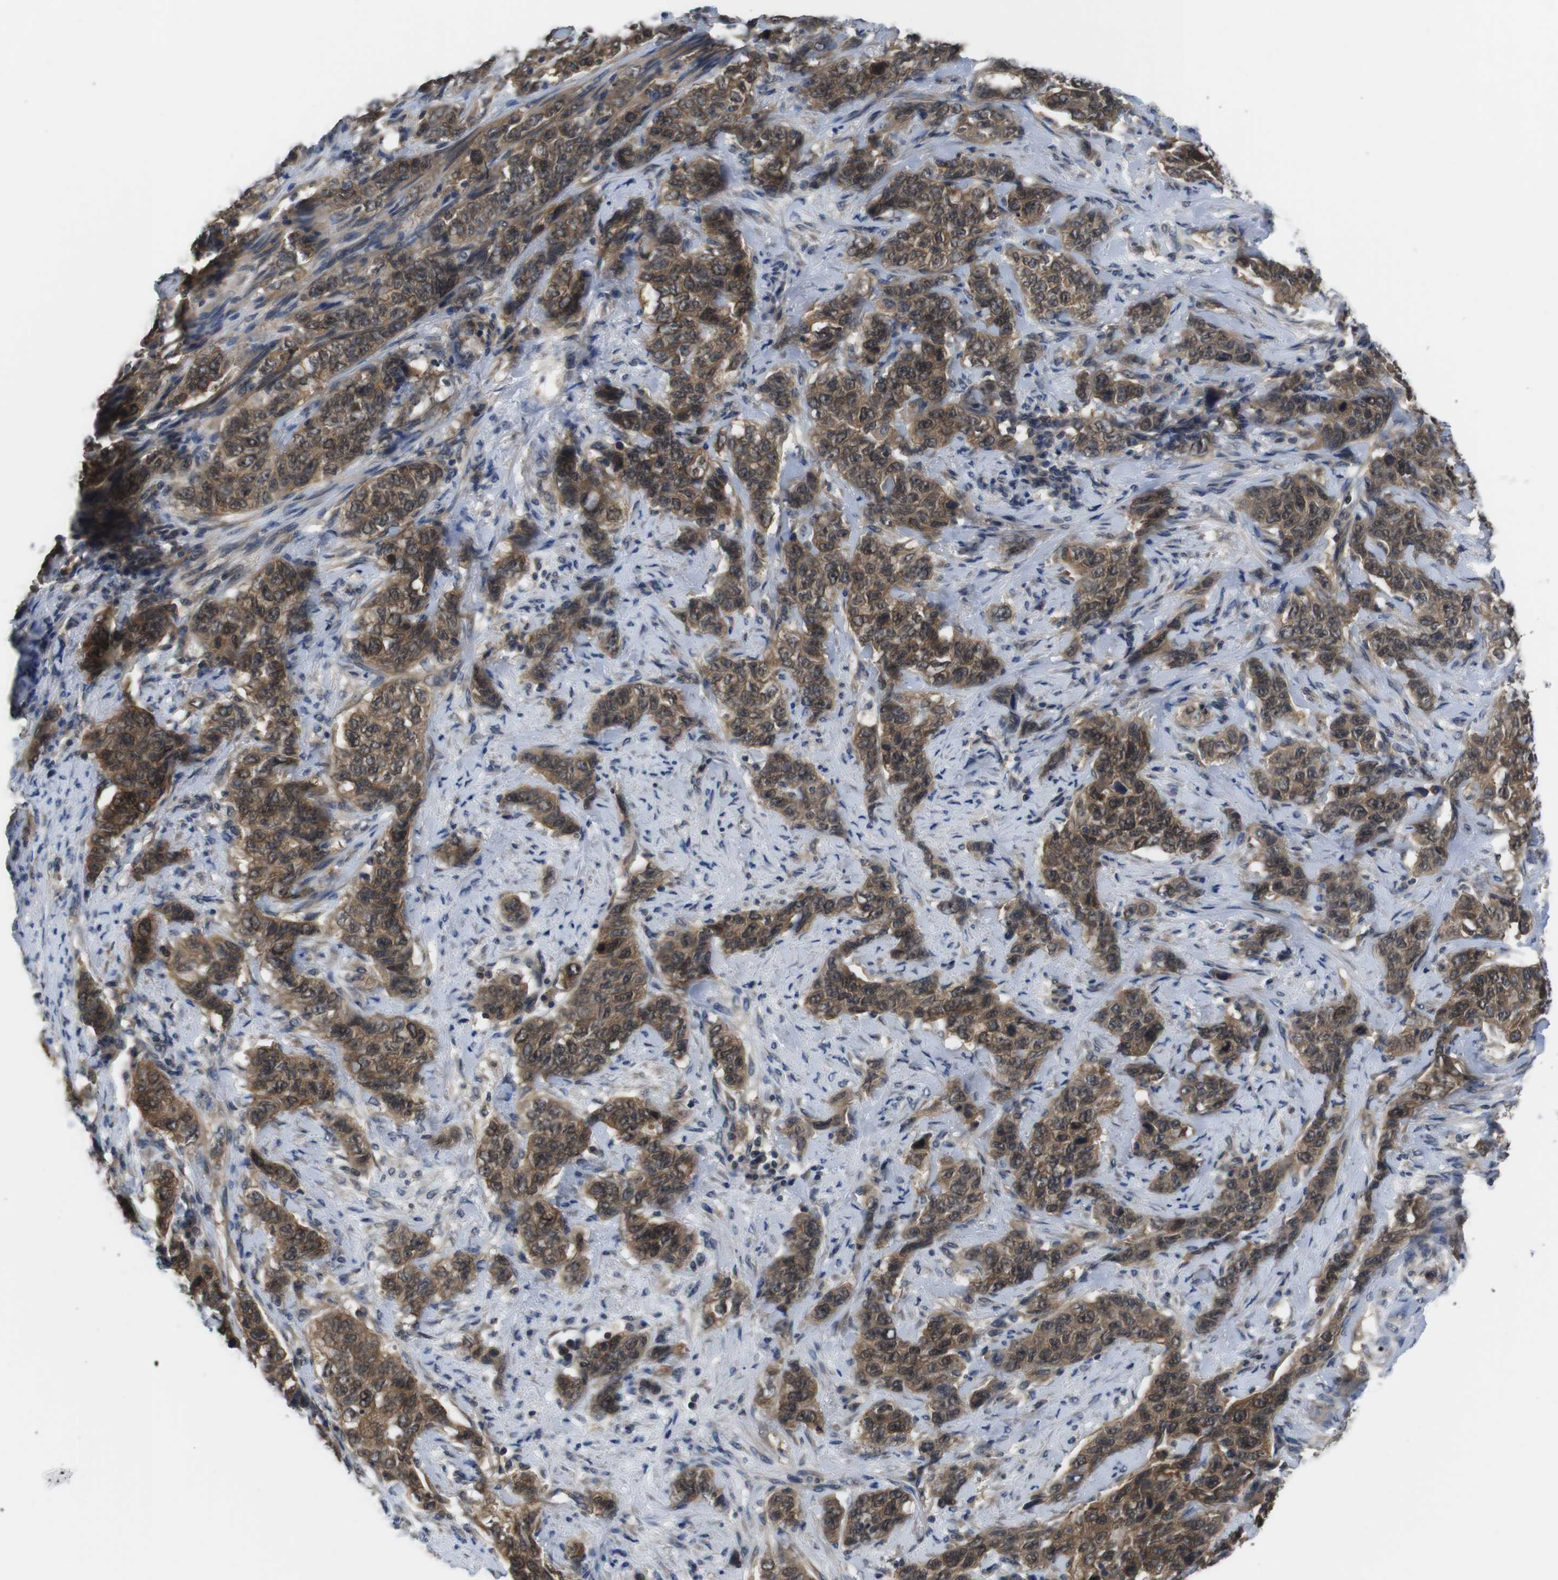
{"staining": {"intensity": "moderate", "quantity": ">75%", "location": "cytoplasmic/membranous"}, "tissue": "stomach cancer", "cell_type": "Tumor cells", "image_type": "cancer", "snomed": [{"axis": "morphology", "description": "Adenocarcinoma, NOS"}, {"axis": "topography", "description": "Stomach"}], "caption": "Tumor cells exhibit moderate cytoplasmic/membranous positivity in about >75% of cells in stomach cancer. The staining is performed using DAB (3,3'-diaminobenzidine) brown chromogen to label protein expression. The nuclei are counter-stained blue using hematoxylin.", "gene": "FADD", "patient": {"sex": "male", "age": 48}}